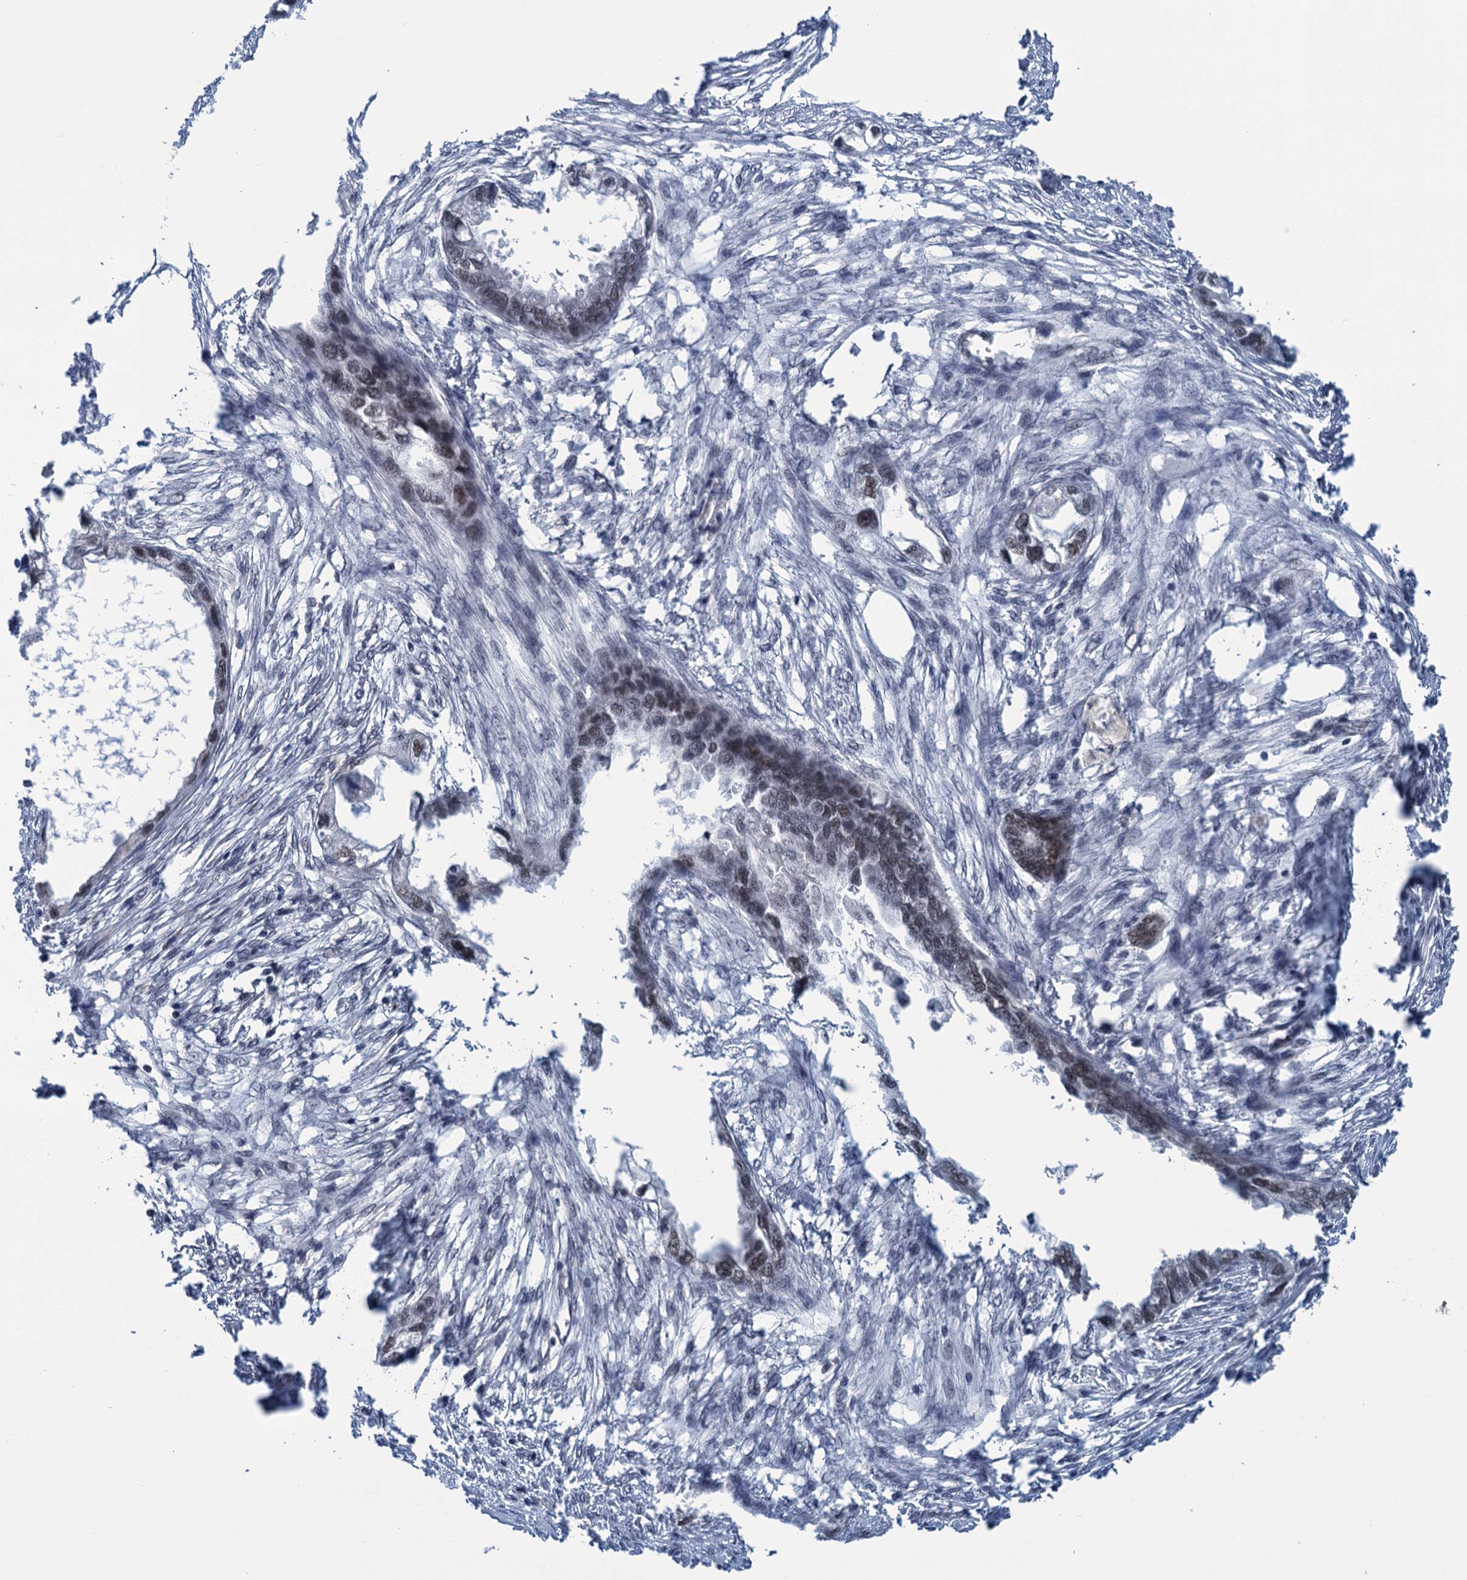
{"staining": {"intensity": "weak", "quantity": "25%-75%", "location": "nuclear"}, "tissue": "endometrial cancer", "cell_type": "Tumor cells", "image_type": "cancer", "snomed": [{"axis": "morphology", "description": "Adenocarcinoma, NOS"}, {"axis": "morphology", "description": "Adenocarcinoma, metastatic, NOS"}, {"axis": "topography", "description": "Adipose tissue"}, {"axis": "topography", "description": "Endometrium"}], "caption": "A brown stain labels weak nuclear expression of a protein in human endometrial cancer (adenocarcinoma) tumor cells.", "gene": "SAE1", "patient": {"sex": "female", "age": 67}}